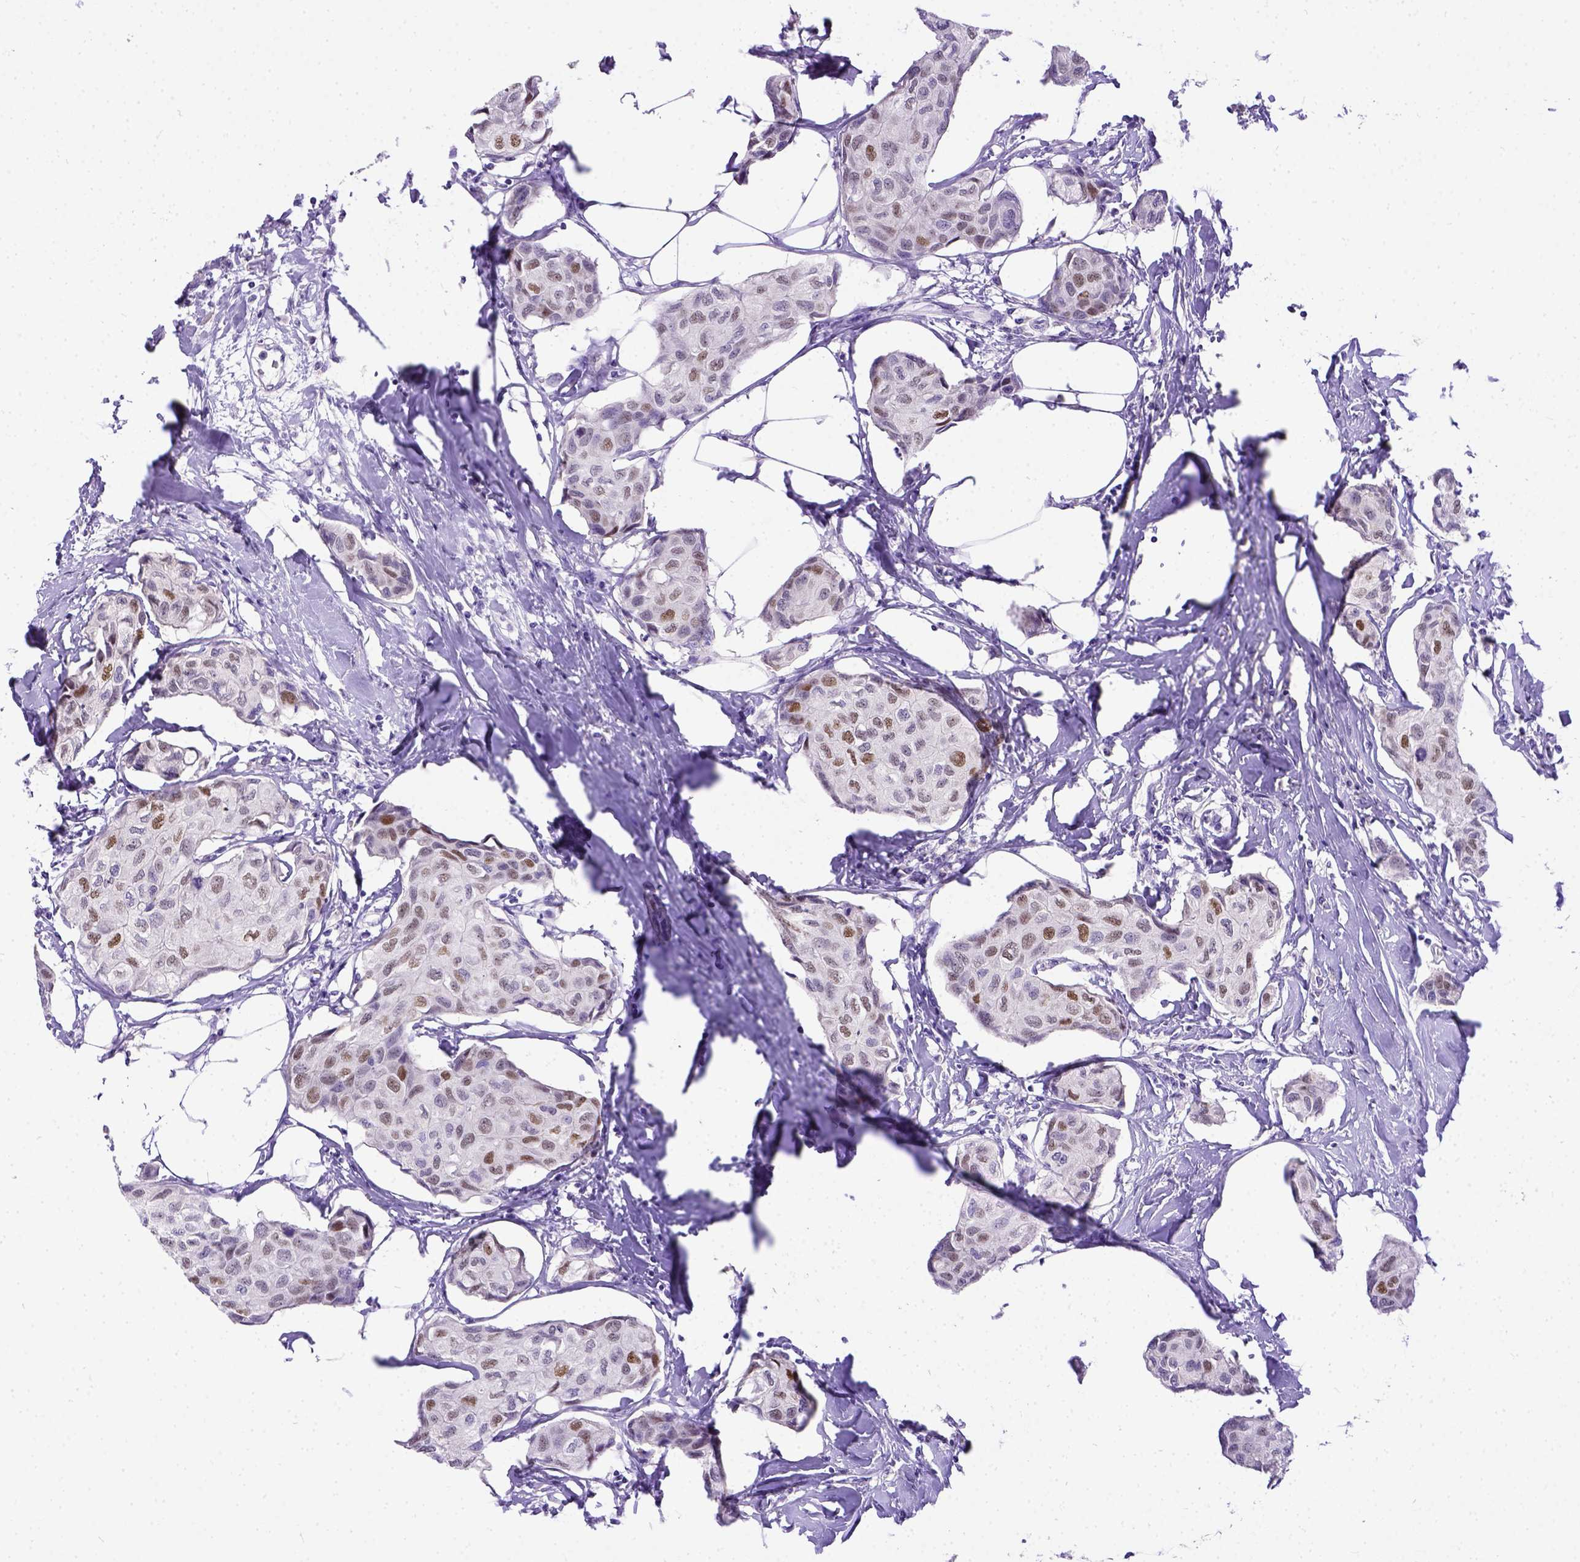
{"staining": {"intensity": "weak", "quantity": "25%-75%", "location": "nuclear"}, "tissue": "breast cancer", "cell_type": "Tumor cells", "image_type": "cancer", "snomed": [{"axis": "morphology", "description": "Duct carcinoma"}, {"axis": "topography", "description": "Breast"}], "caption": "IHC of human invasive ductal carcinoma (breast) exhibits low levels of weak nuclear staining in approximately 25%-75% of tumor cells.", "gene": "ESR1", "patient": {"sex": "female", "age": 80}}